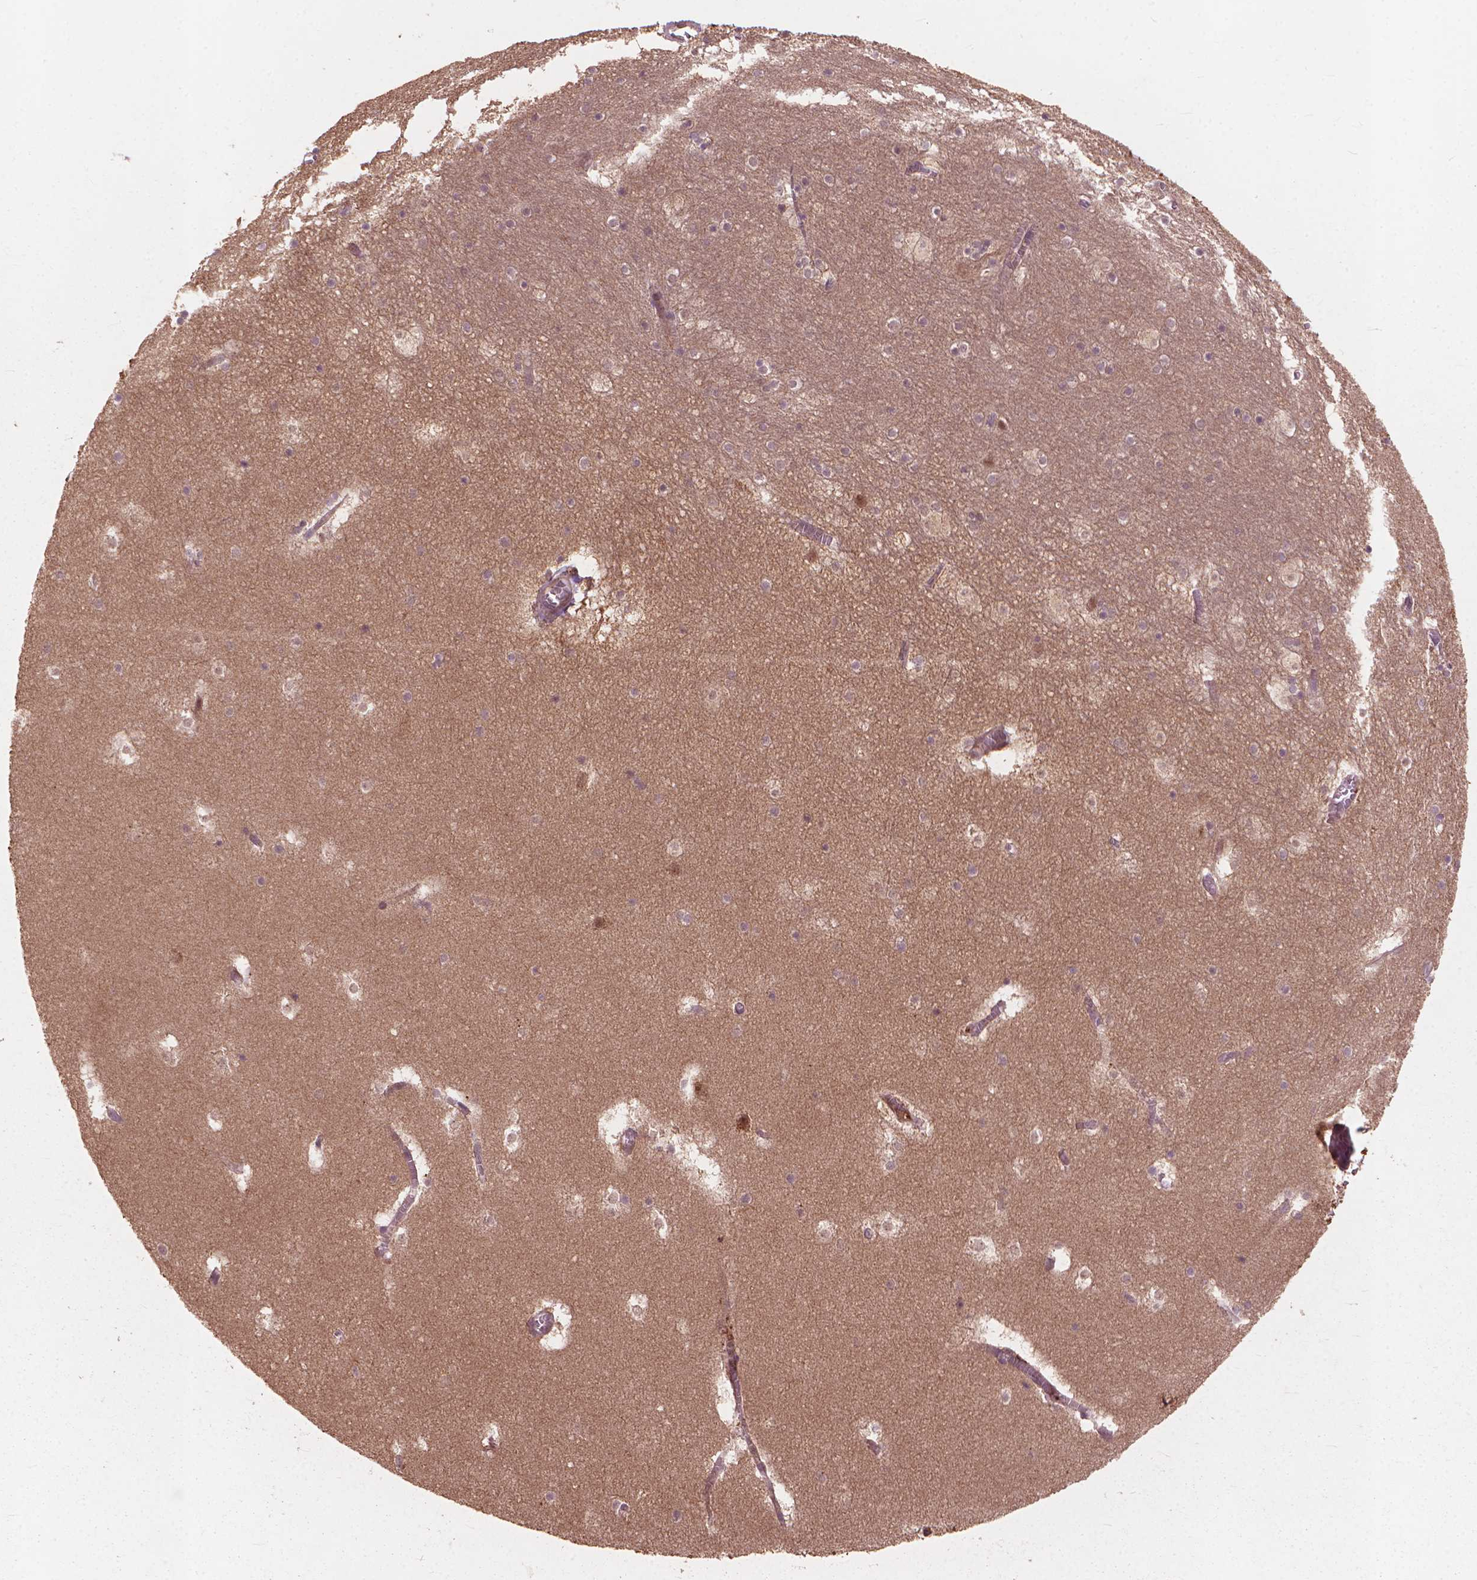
{"staining": {"intensity": "negative", "quantity": "none", "location": "none"}, "tissue": "hippocampus", "cell_type": "Glial cells", "image_type": "normal", "snomed": [{"axis": "morphology", "description": "Normal tissue, NOS"}, {"axis": "topography", "description": "Hippocampus"}], "caption": "The immunohistochemistry (IHC) micrograph has no significant expression in glial cells of hippocampus. (DAB IHC with hematoxylin counter stain).", "gene": "SSU72", "patient": {"sex": "male", "age": 45}}